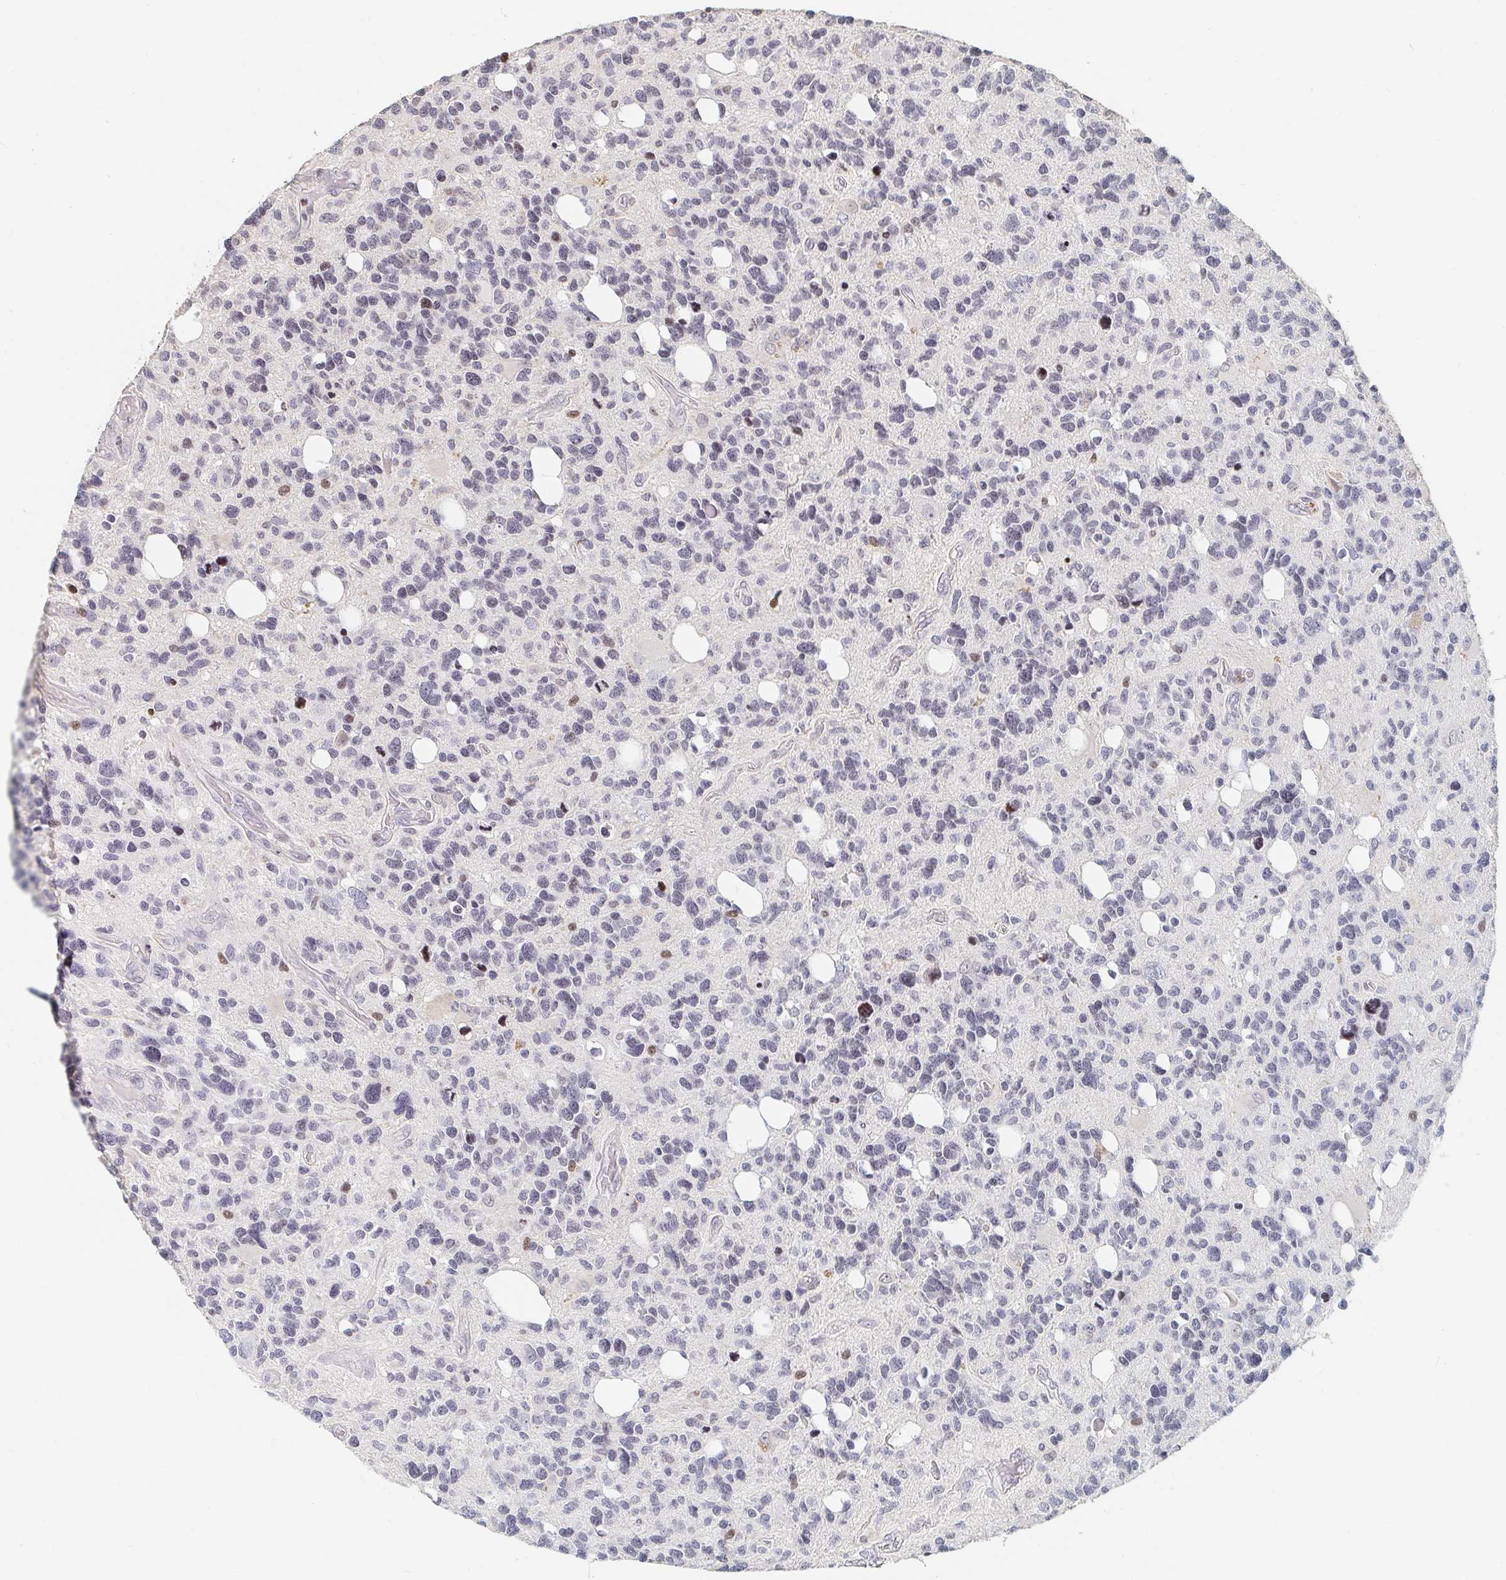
{"staining": {"intensity": "negative", "quantity": "none", "location": "none"}, "tissue": "glioma", "cell_type": "Tumor cells", "image_type": "cancer", "snomed": [{"axis": "morphology", "description": "Glioma, malignant, High grade"}, {"axis": "topography", "description": "Brain"}], "caption": "Malignant glioma (high-grade) was stained to show a protein in brown. There is no significant staining in tumor cells.", "gene": "NME9", "patient": {"sex": "male", "age": 49}}